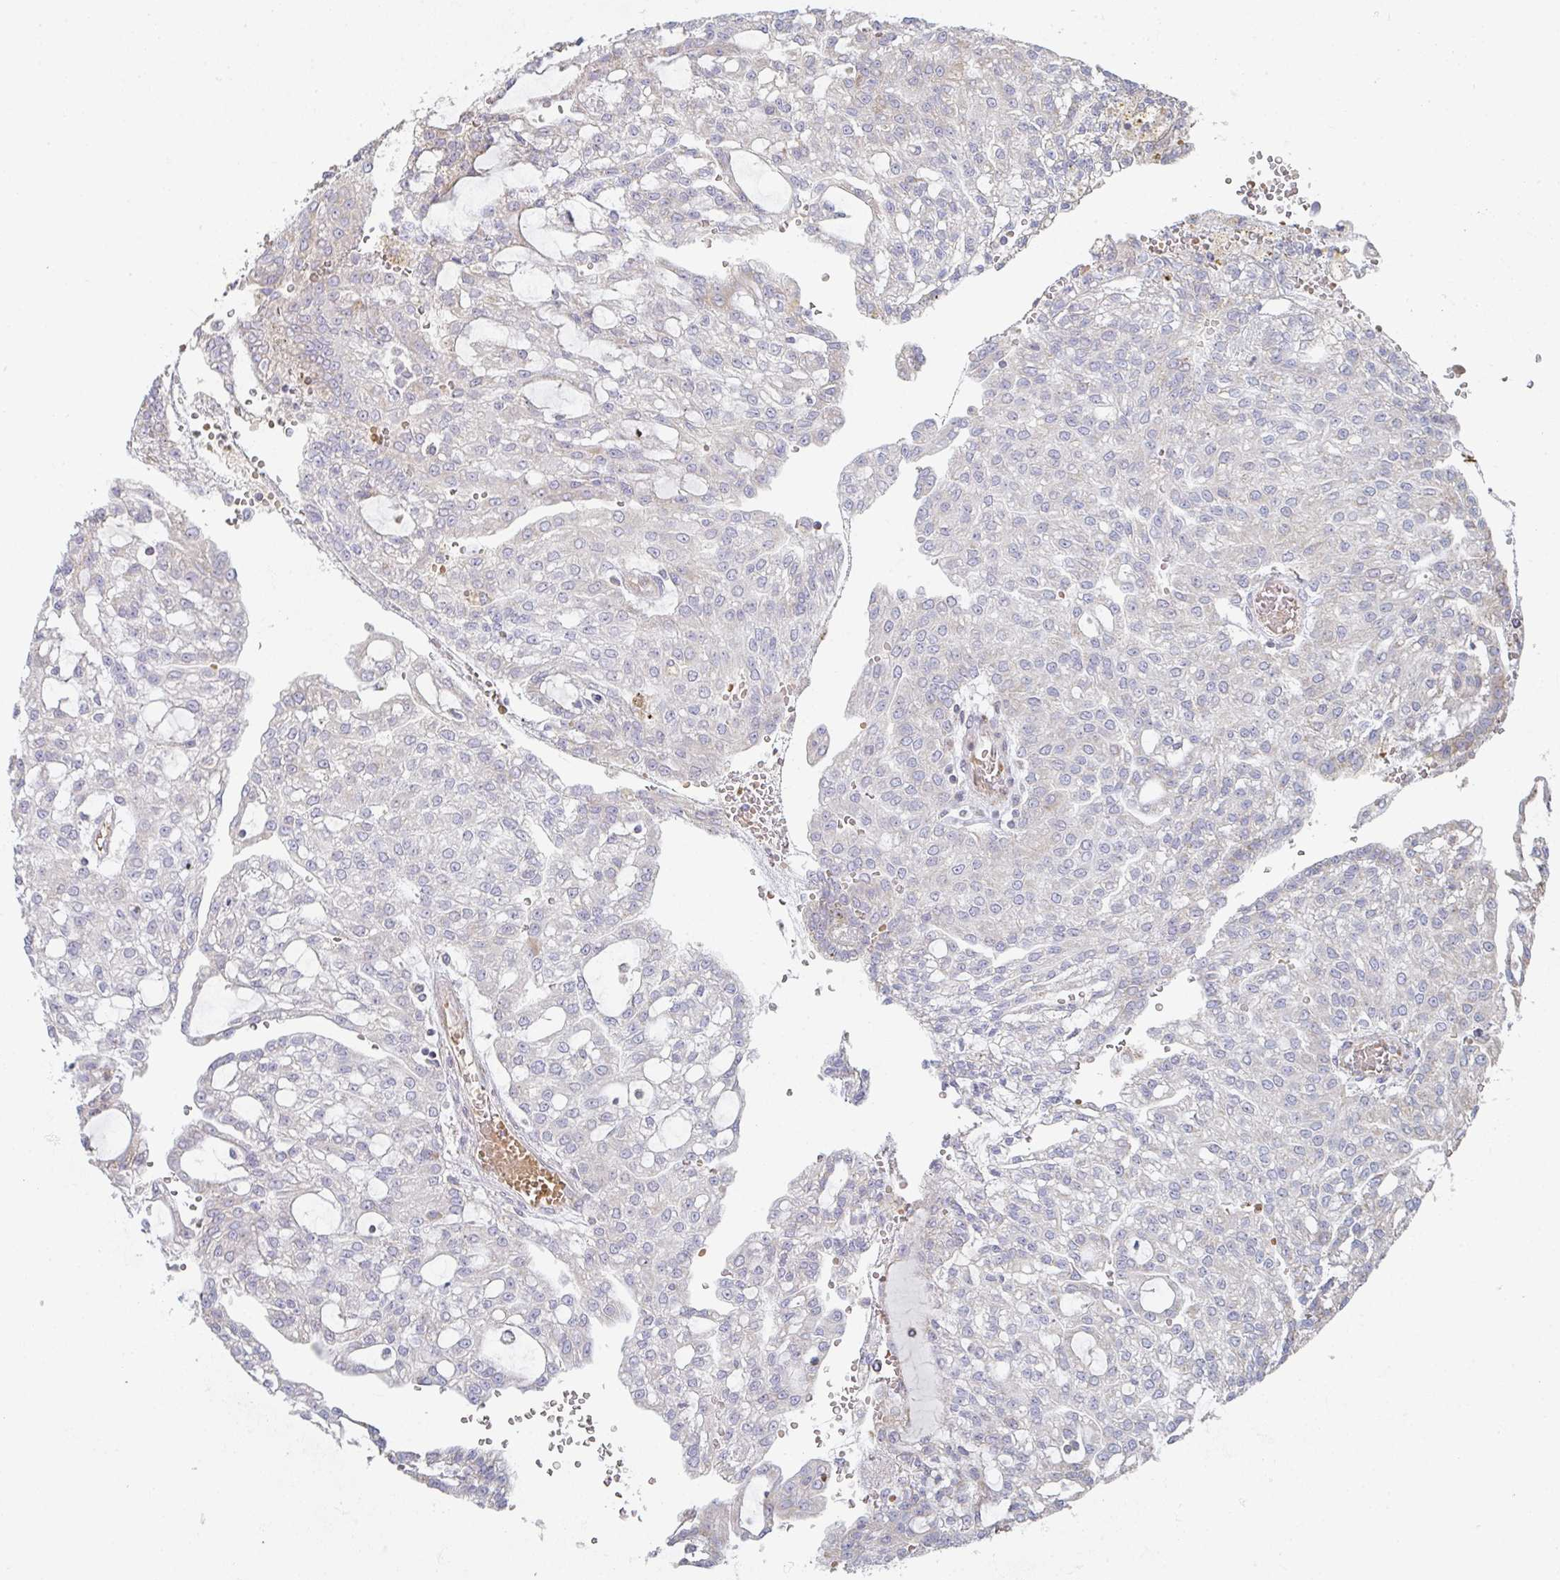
{"staining": {"intensity": "negative", "quantity": "none", "location": "none"}, "tissue": "renal cancer", "cell_type": "Tumor cells", "image_type": "cancer", "snomed": [{"axis": "morphology", "description": "Adenocarcinoma, NOS"}, {"axis": "topography", "description": "Kidney"}], "caption": "Tumor cells are negative for protein expression in human adenocarcinoma (renal).", "gene": "ZNF526", "patient": {"sex": "male", "age": 63}}